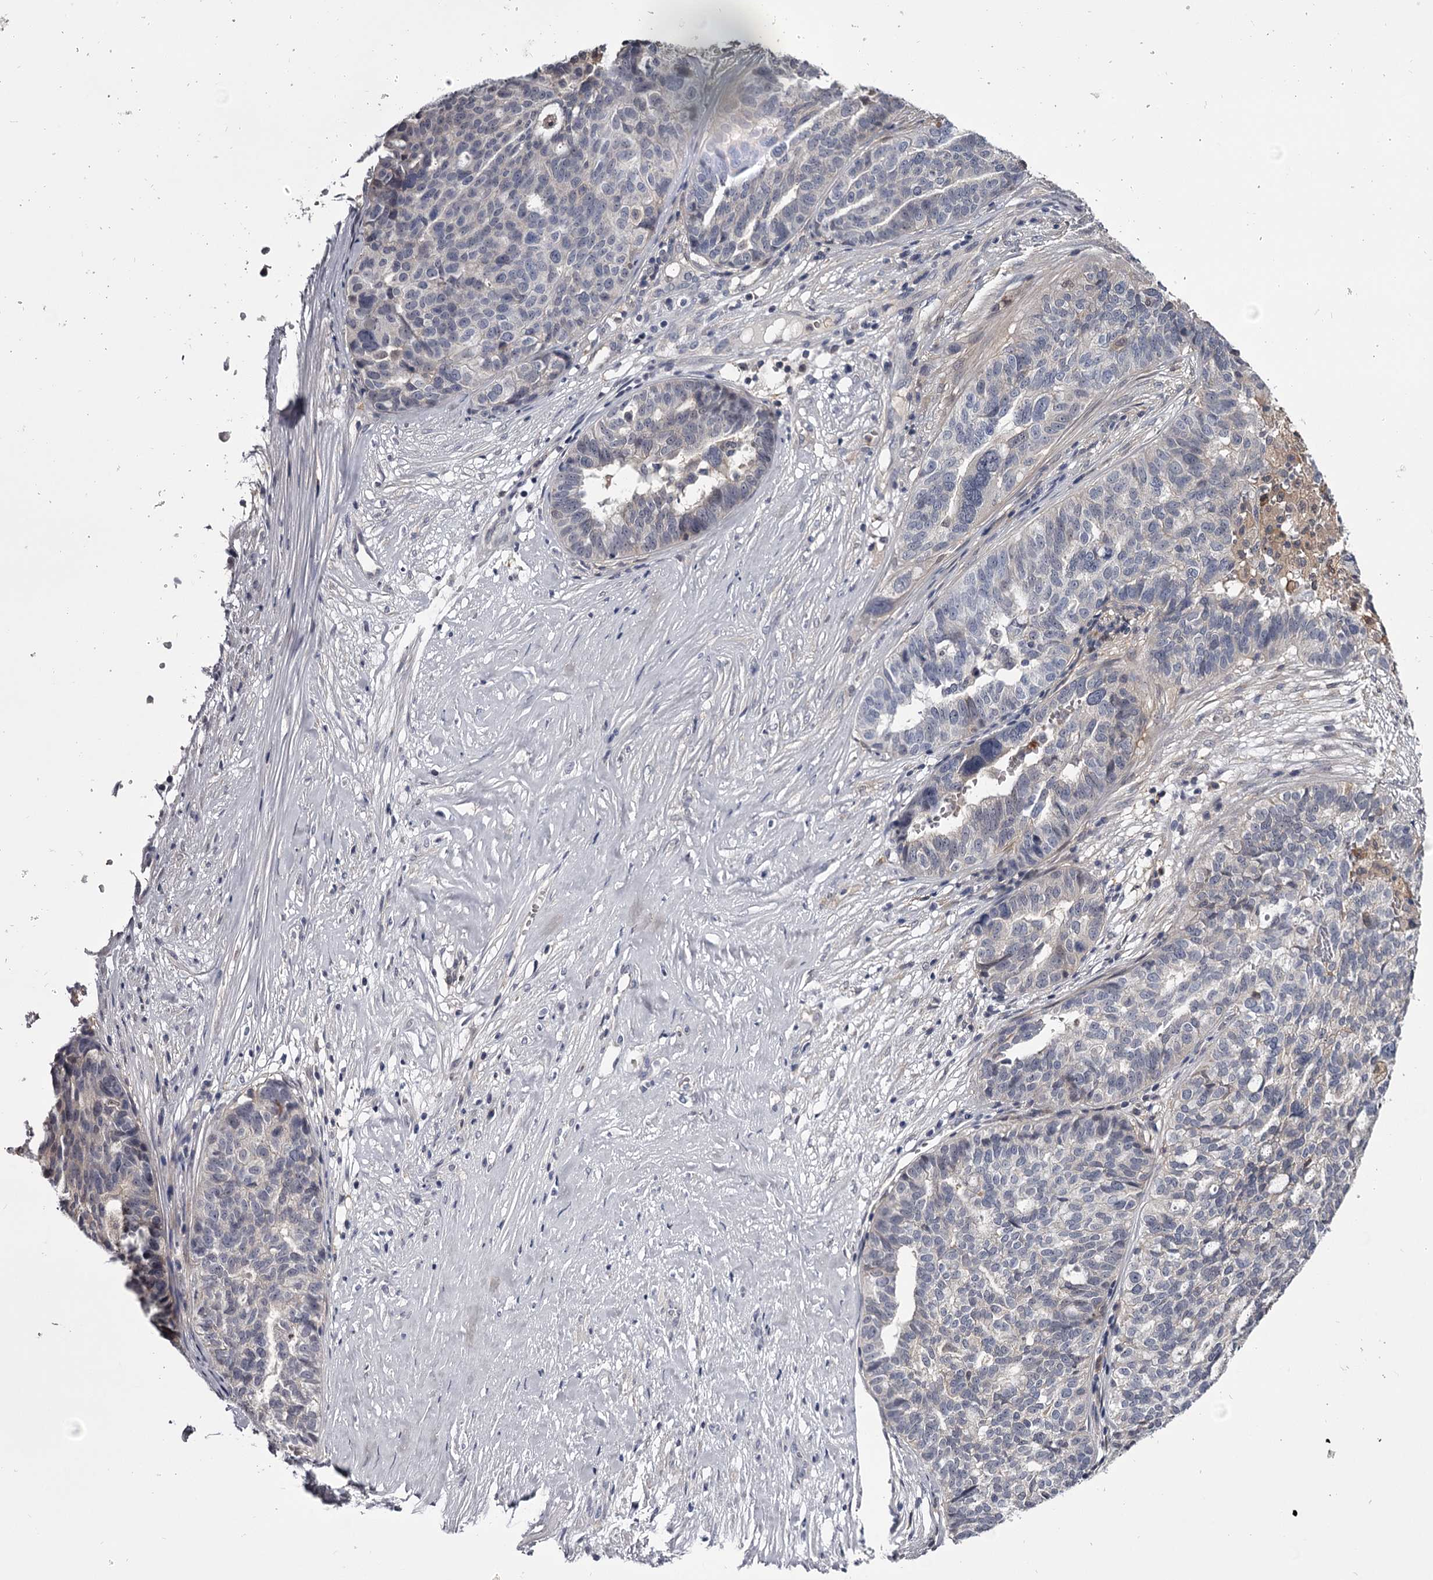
{"staining": {"intensity": "negative", "quantity": "none", "location": "none"}, "tissue": "ovarian cancer", "cell_type": "Tumor cells", "image_type": "cancer", "snomed": [{"axis": "morphology", "description": "Cystadenocarcinoma, serous, NOS"}, {"axis": "topography", "description": "Ovary"}], "caption": "Immunohistochemistry image of neoplastic tissue: human ovarian serous cystadenocarcinoma stained with DAB shows no significant protein staining in tumor cells.", "gene": "GSTO1", "patient": {"sex": "female", "age": 59}}